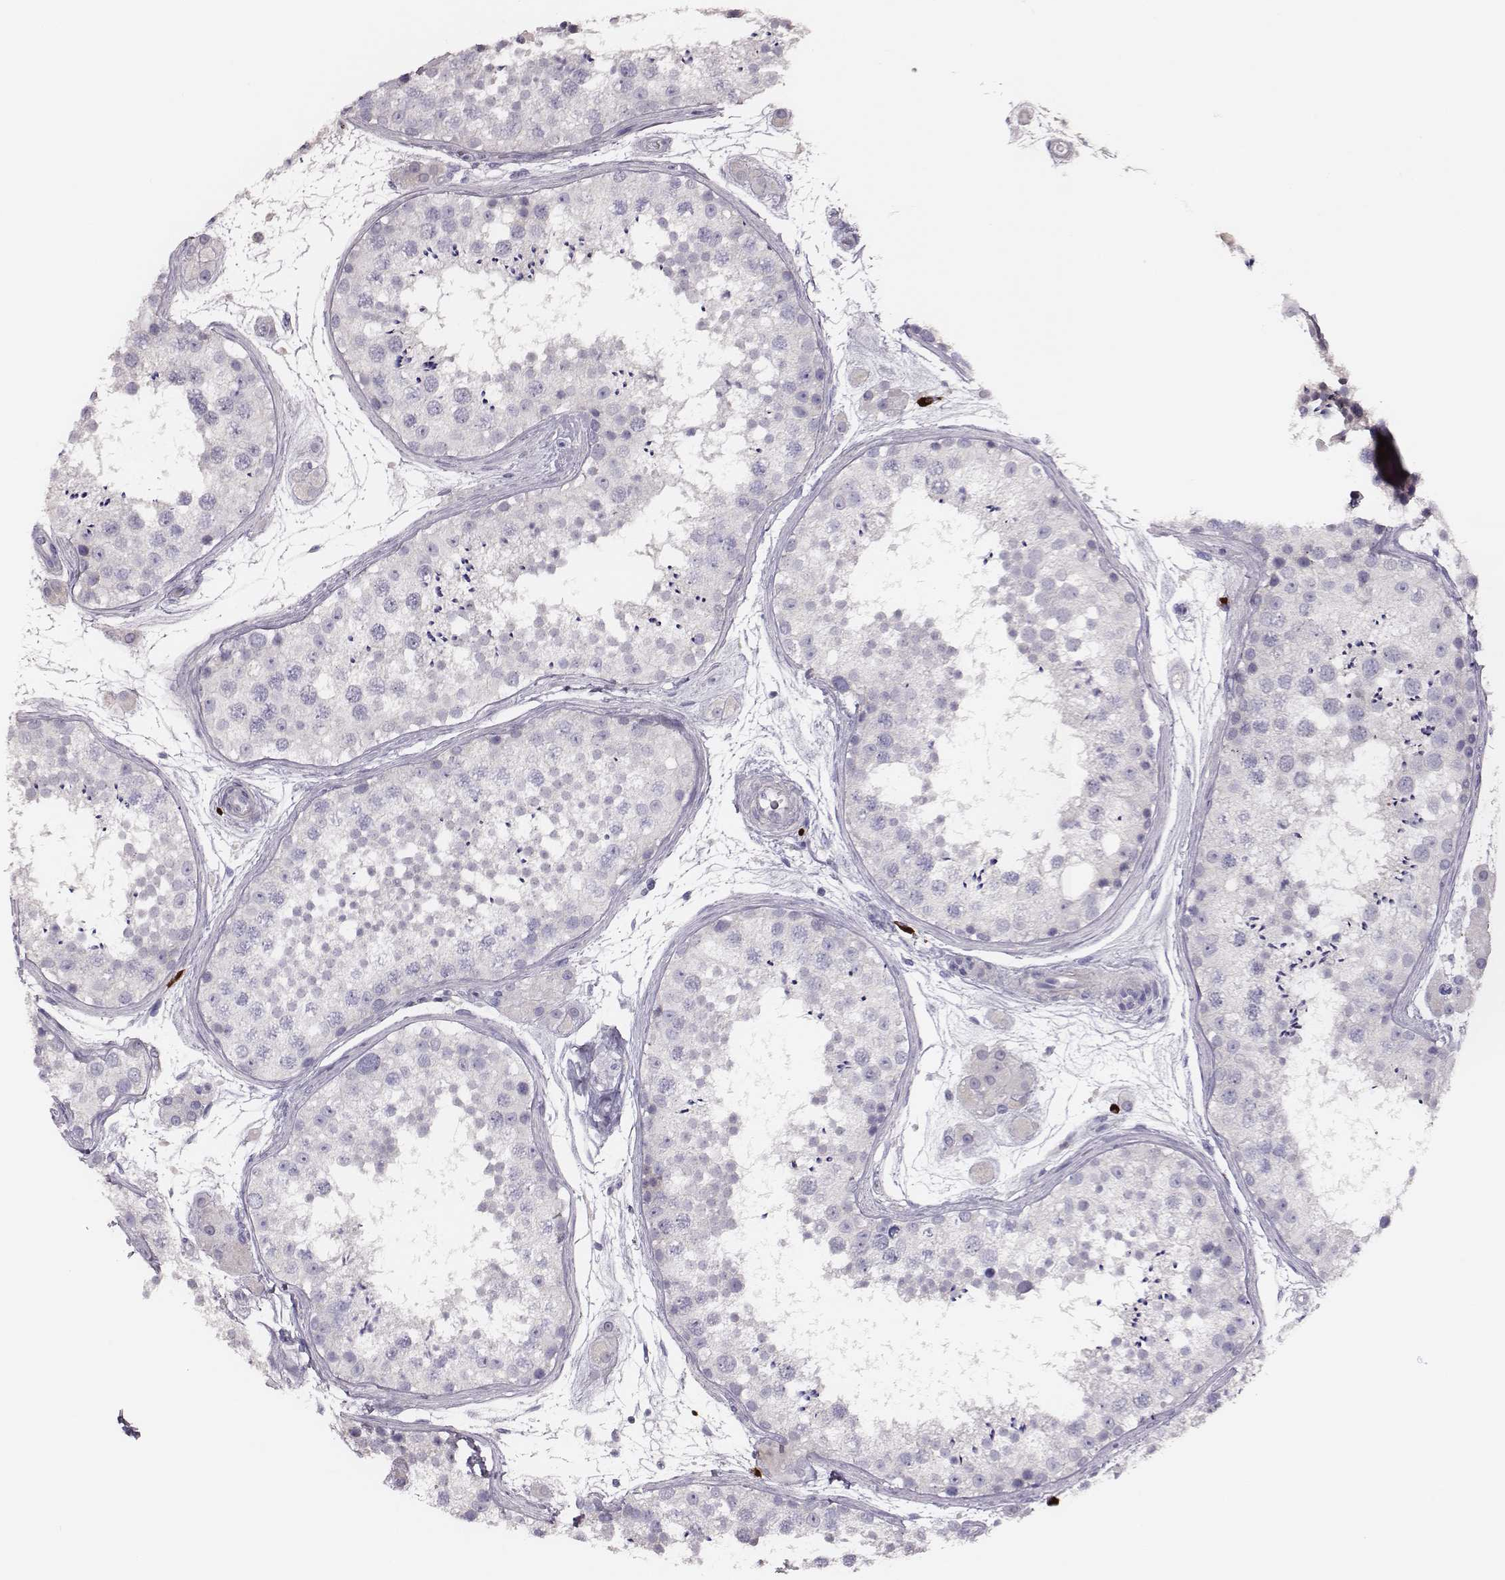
{"staining": {"intensity": "negative", "quantity": "none", "location": "none"}, "tissue": "testis", "cell_type": "Cells in seminiferous ducts", "image_type": "normal", "snomed": [{"axis": "morphology", "description": "Normal tissue, NOS"}, {"axis": "topography", "description": "Testis"}], "caption": "Cells in seminiferous ducts show no significant expression in normal testis. Brightfield microscopy of immunohistochemistry (IHC) stained with DAB (brown) and hematoxylin (blue), captured at high magnification.", "gene": "P2RY10", "patient": {"sex": "male", "age": 41}}